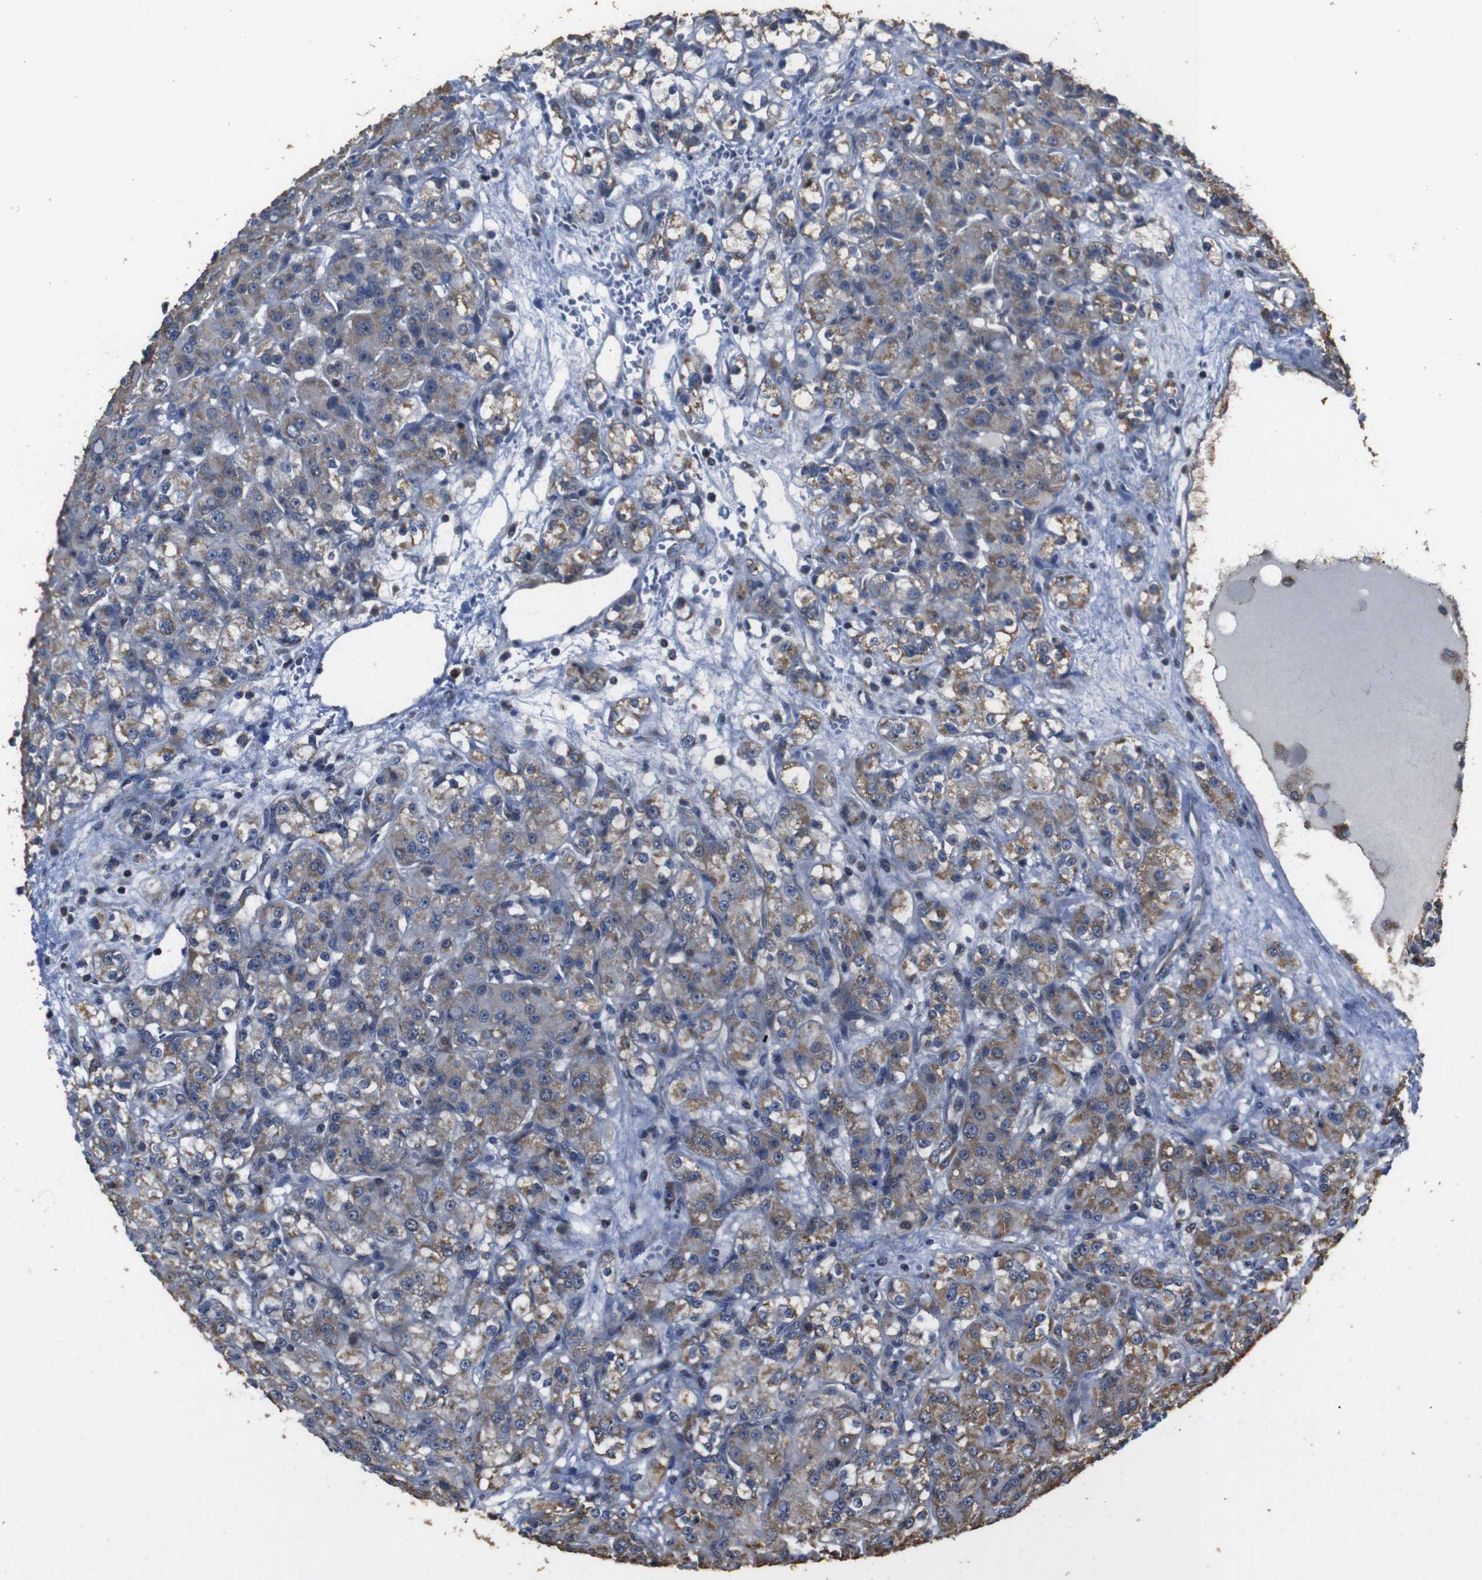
{"staining": {"intensity": "moderate", "quantity": ">75%", "location": "cytoplasmic/membranous"}, "tissue": "renal cancer", "cell_type": "Tumor cells", "image_type": "cancer", "snomed": [{"axis": "morphology", "description": "Normal tissue, NOS"}, {"axis": "morphology", "description": "Adenocarcinoma, NOS"}, {"axis": "topography", "description": "Kidney"}], "caption": "IHC (DAB) staining of human adenocarcinoma (renal) exhibits moderate cytoplasmic/membranous protein positivity in approximately >75% of tumor cells.", "gene": "SNN", "patient": {"sex": "male", "age": 61}}